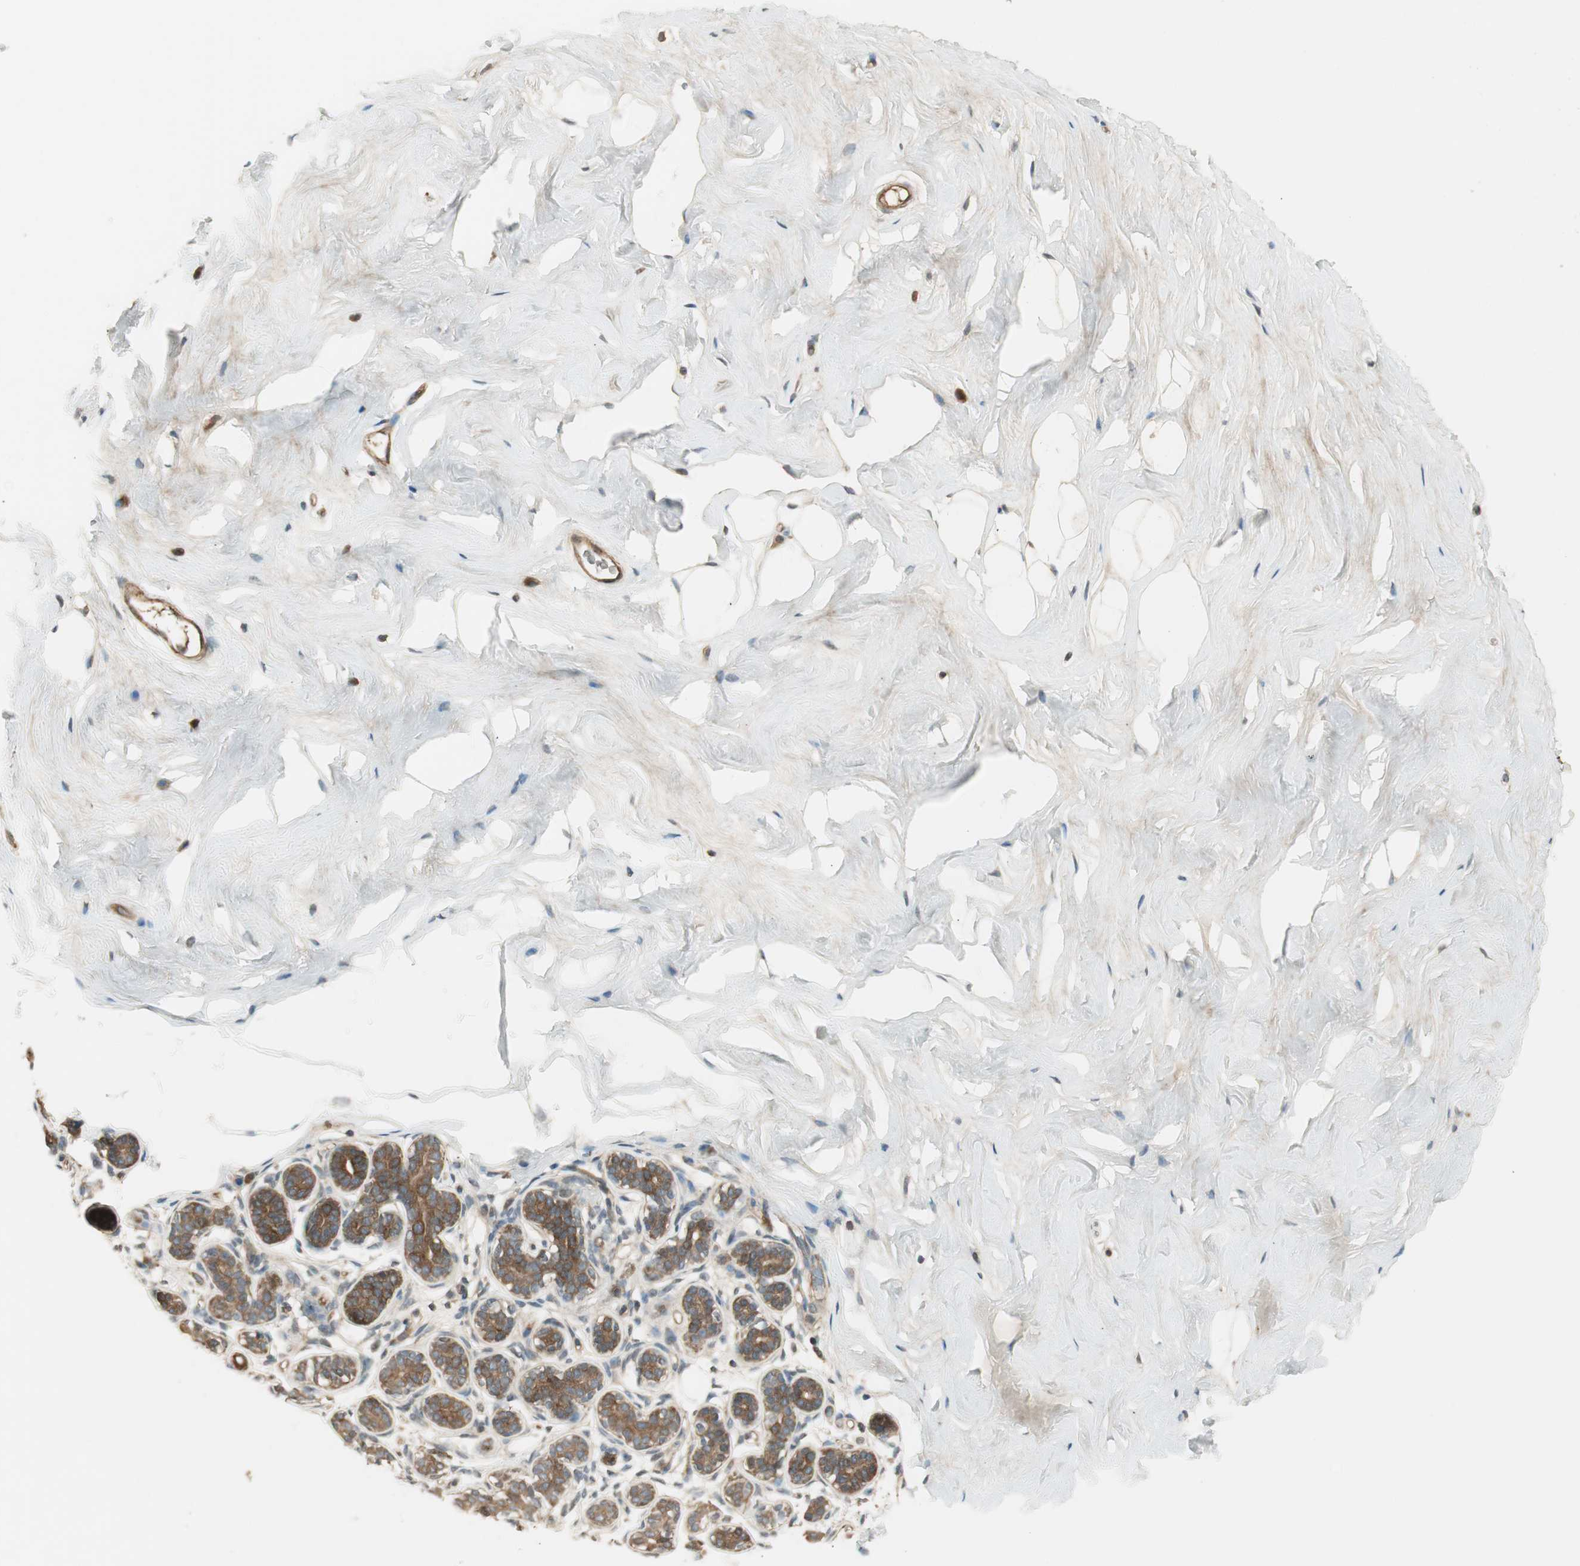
{"staining": {"intensity": "weak", "quantity": ">75%", "location": "cytoplasmic/membranous"}, "tissue": "breast", "cell_type": "Adipocytes", "image_type": "normal", "snomed": [{"axis": "morphology", "description": "Normal tissue, NOS"}, {"axis": "topography", "description": "Breast"}], "caption": "Brown immunohistochemical staining in unremarkable human breast exhibits weak cytoplasmic/membranous expression in approximately >75% of adipocytes.", "gene": "PFDN5", "patient": {"sex": "female", "age": 75}}